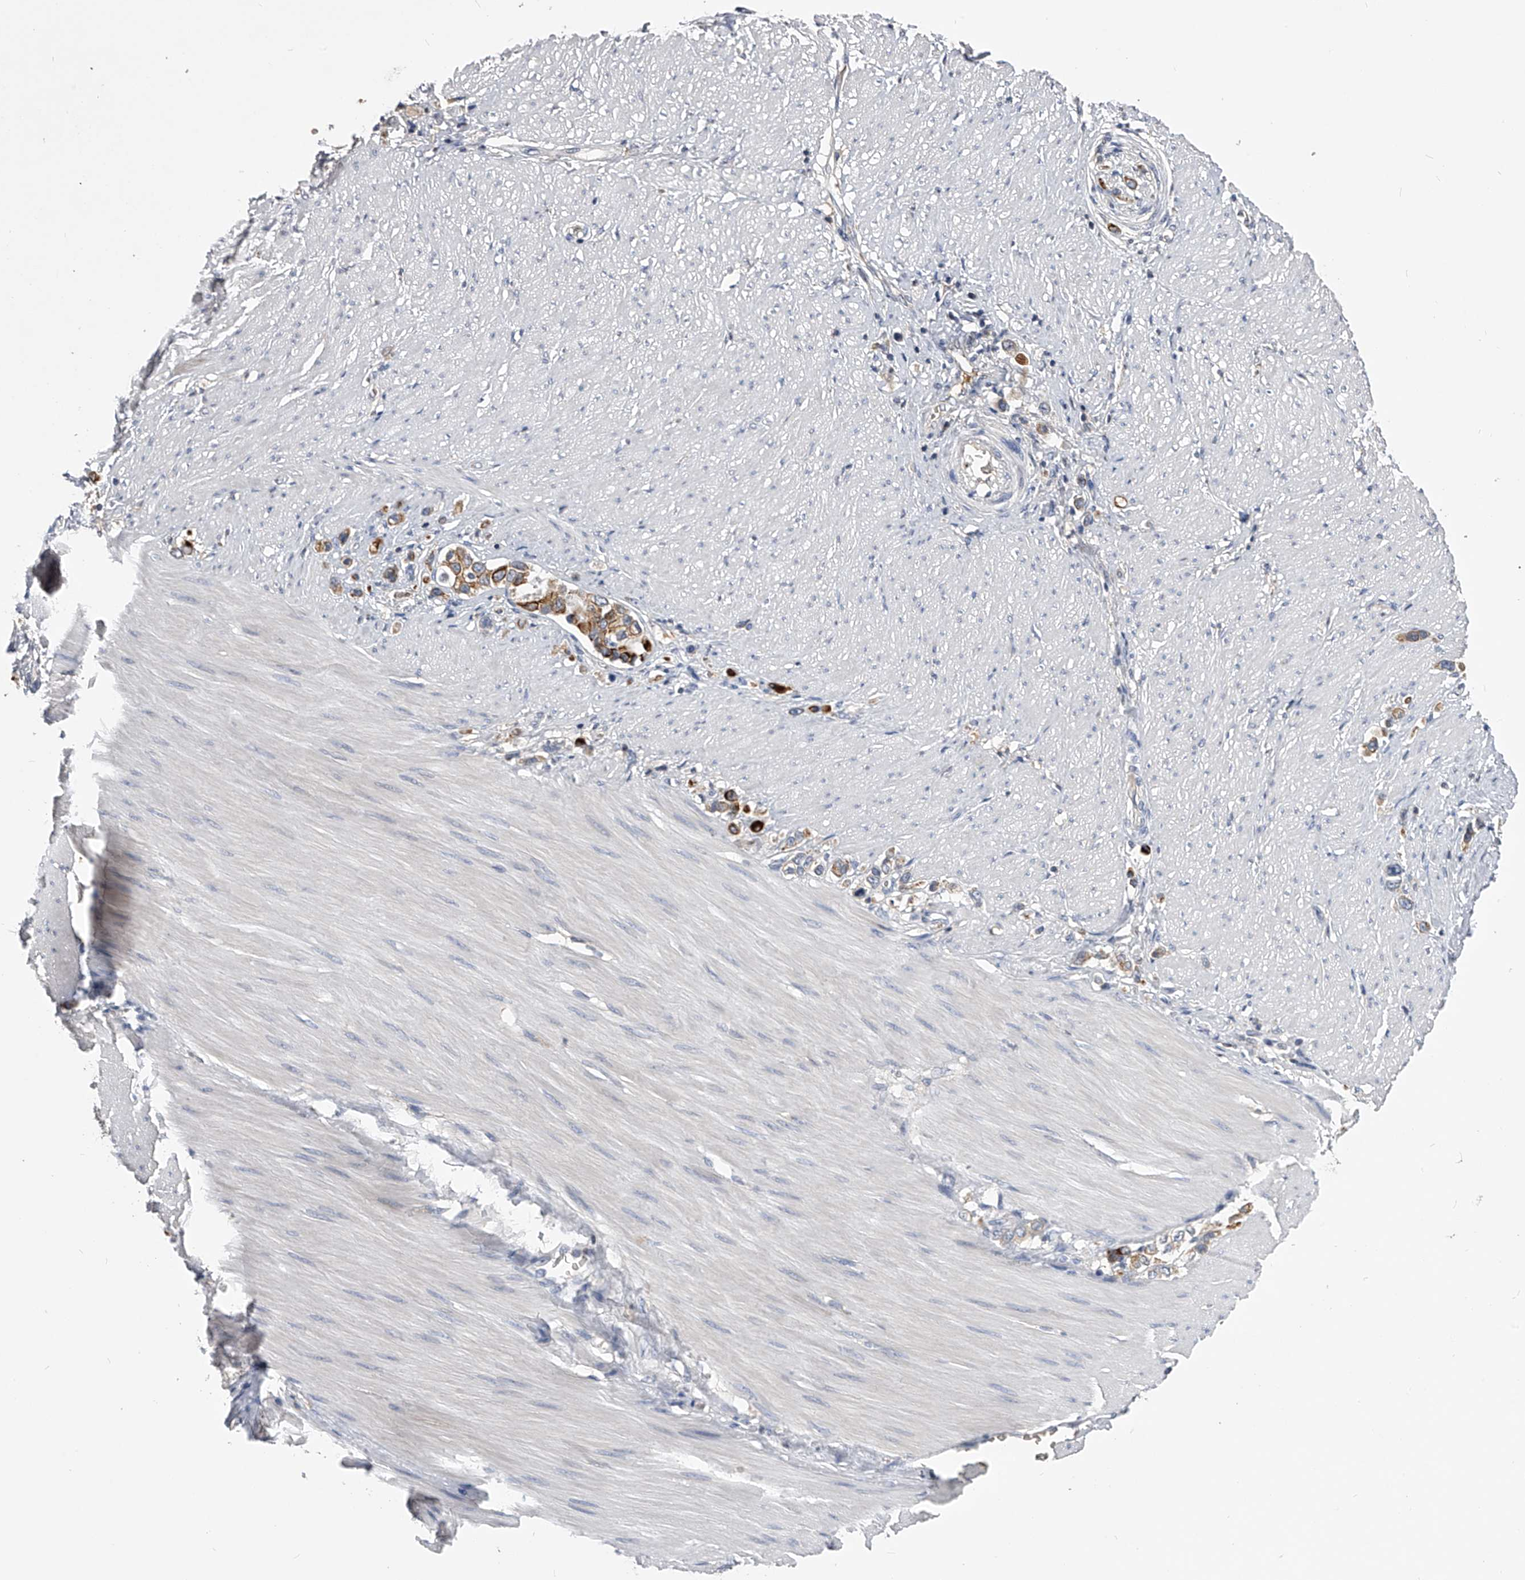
{"staining": {"intensity": "moderate", "quantity": ">75%", "location": "cytoplasmic/membranous"}, "tissue": "stomach cancer", "cell_type": "Tumor cells", "image_type": "cancer", "snomed": [{"axis": "morphology", "description": "Adenocarcinoma, NOS"}, {"axis": "topography", "description": "Stomach"}], "caption": "Protein analysis of stomach cancer tissue displays moderate cytoplasmic/membranous expression in about >75% of tumor cells. (DAB = brown stain, brightfield microscopy at high magnification).", "gene": "MDN1", "patient": {"sex": "female", "age": 65}}